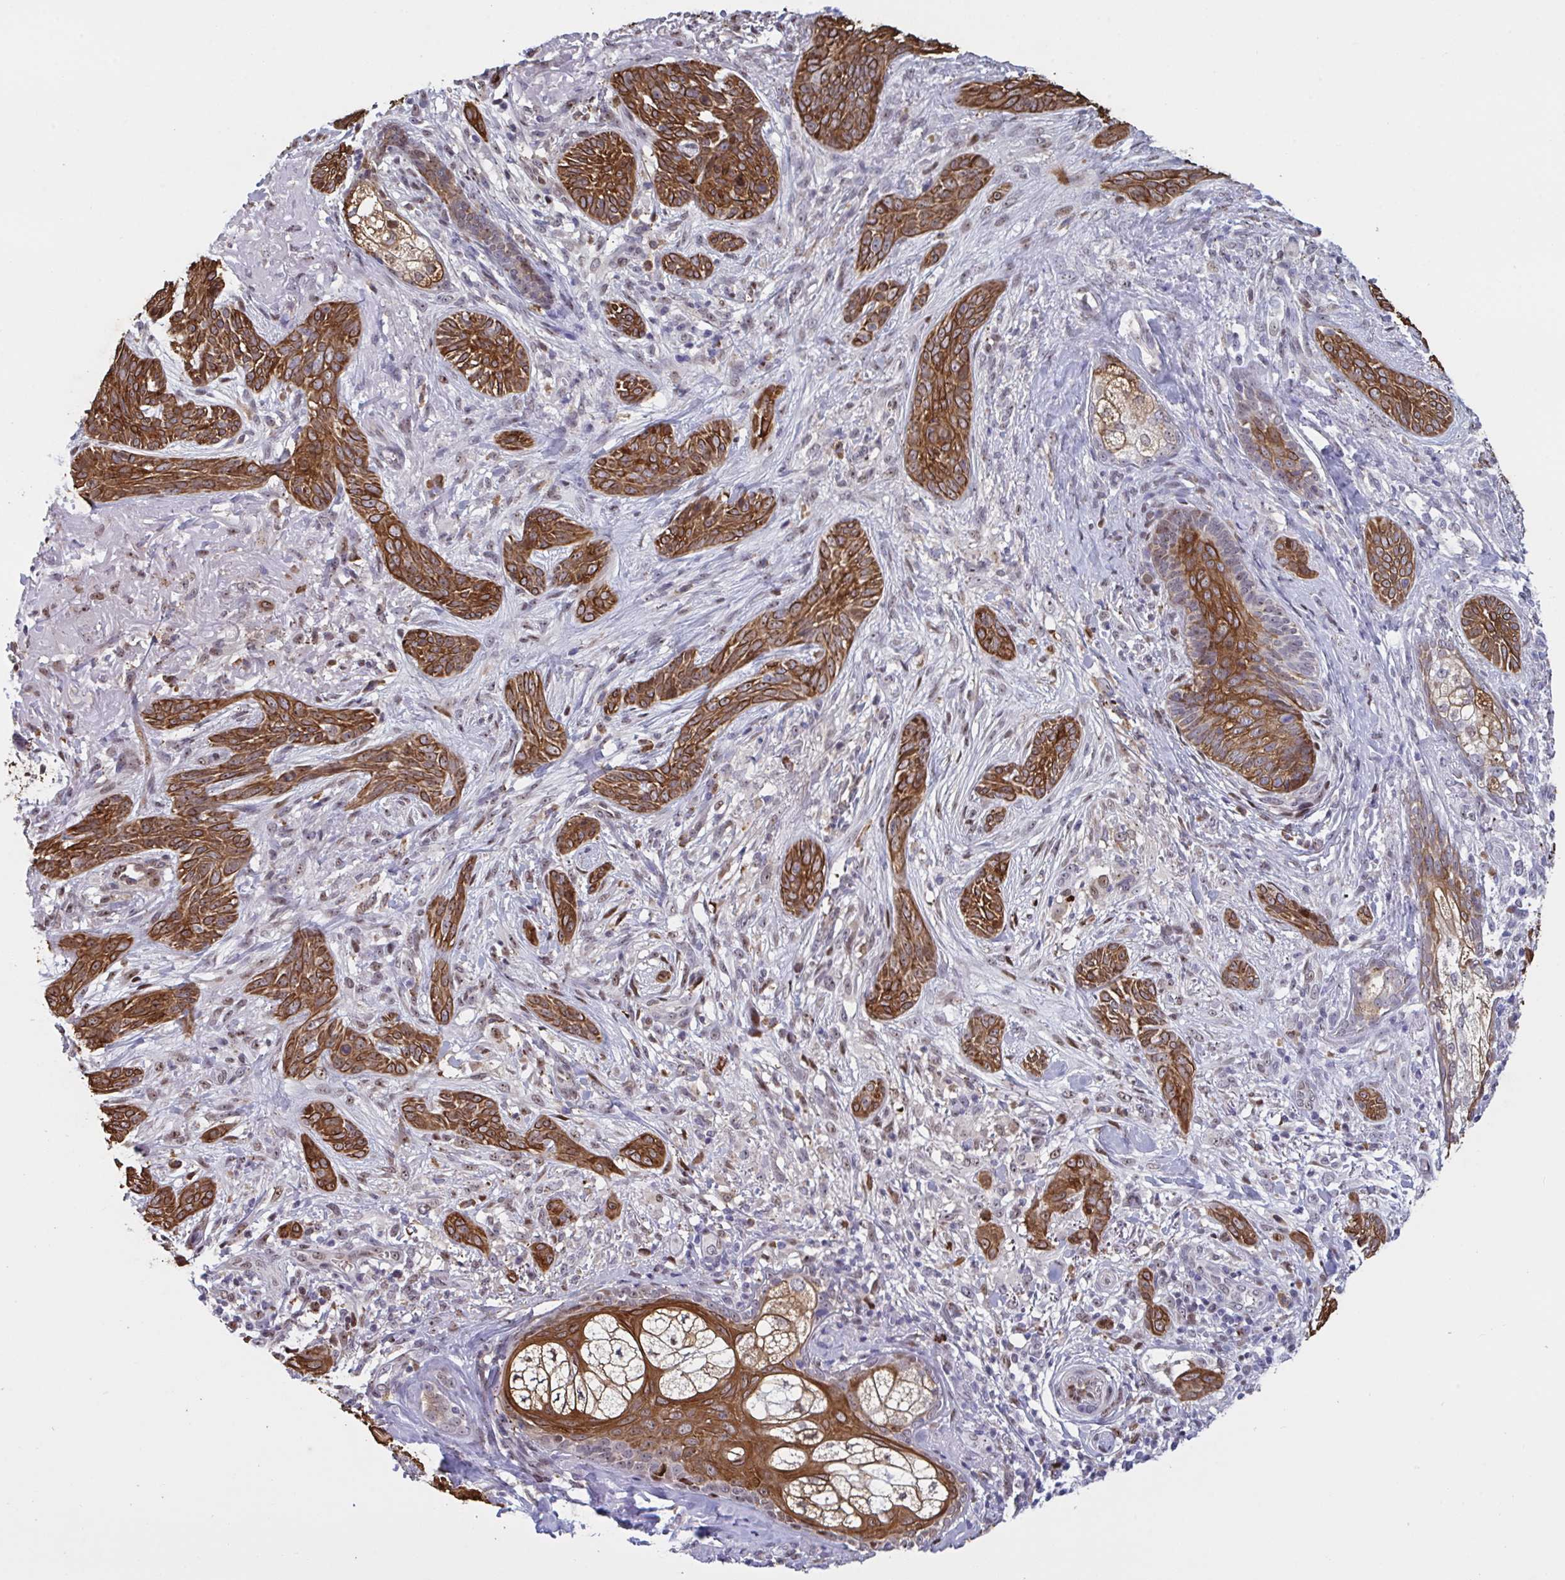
{"staining": {"intensity": "strong", "quantity": ">75%", "location": "cytoplasmic/membranous"}, "tissue": "skin cancer", "cell_type": "Tumor cells", "image_type": "cancer", "snomed": [{"axis": "morphology", "description": "Basal cell carcinoma"}, {"axis": "topography", "description": "Skin"}], "caption": "A micrograph showing strong cytoplasmic/membranous expression in approximately >75% of tumor cells in basal cell carcinoma (skin), as visualized by brown immunohistochemical staining.", "gene": "PELI2", "patient": {"sex": "male", "age": 75}}